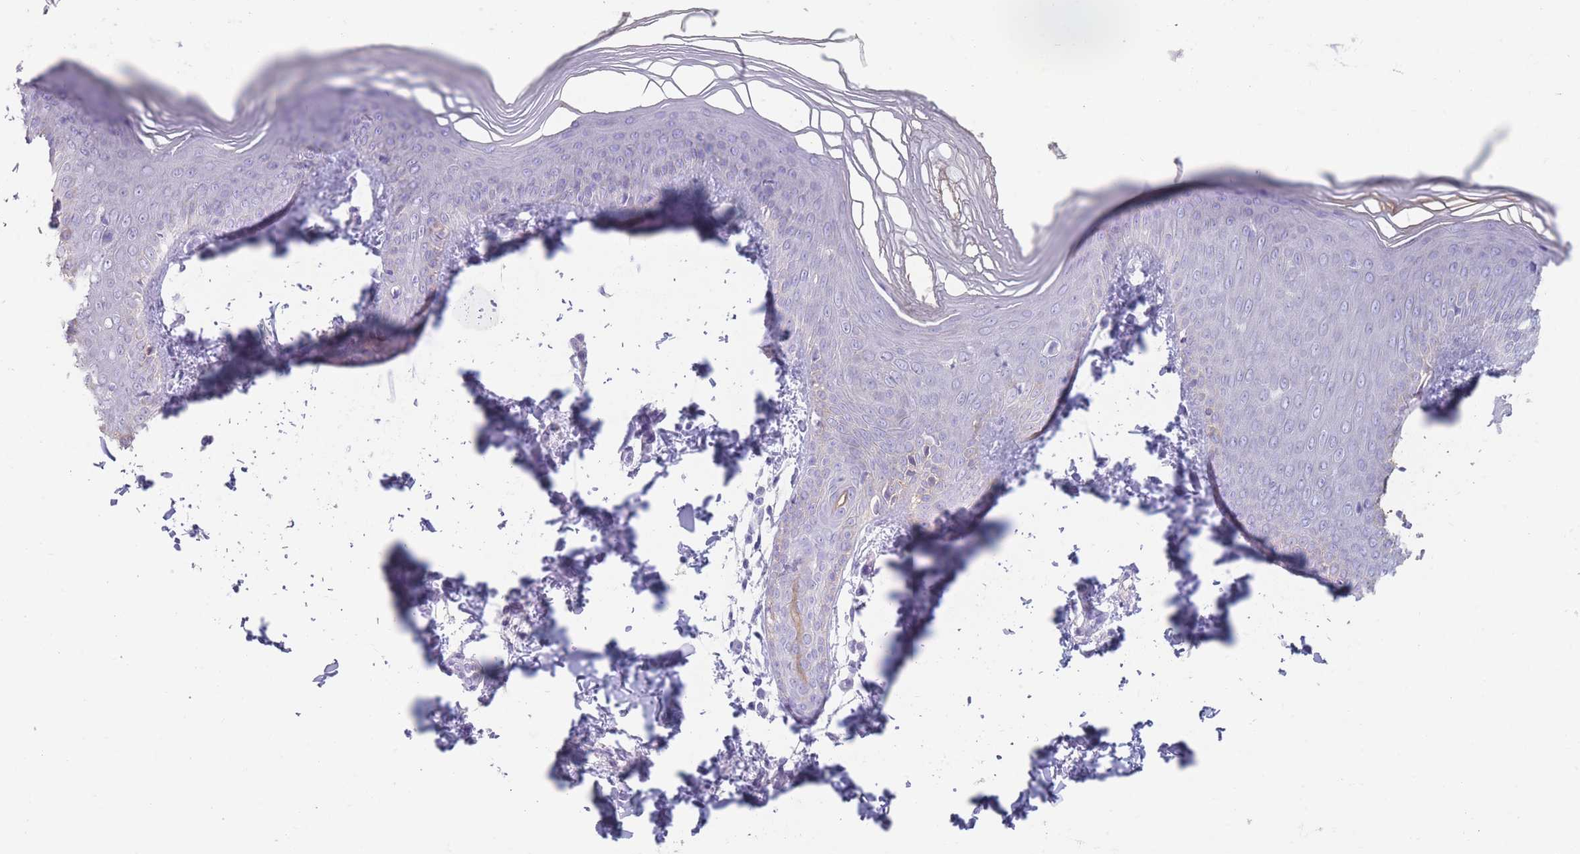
{"staining": {"intensity": "moderate", "quantity": "<25%", "location": "cytoplasmic/membranous"}, "tissue": "skin", "cell_type": "Epidermal cells", "image_type": "normal", "snomed": [{"axis": "morphology", "description": "Normal tissue, NOS"}, {"axis": "morphology", "description": "Inflammation, NOS"}, {"axis": "topography", "description": "Soft tissue"}, {"axis": "topography", "description": "Anal"}], "caption": "This photomicrograph displays immunohistochemistry staining of benign skin, with low moderate cytoplasmic/membranous expression in approximately <25% of epidermal cells.", "gene": "RHBG", "patient": {"sex": "female", "age": 15}}